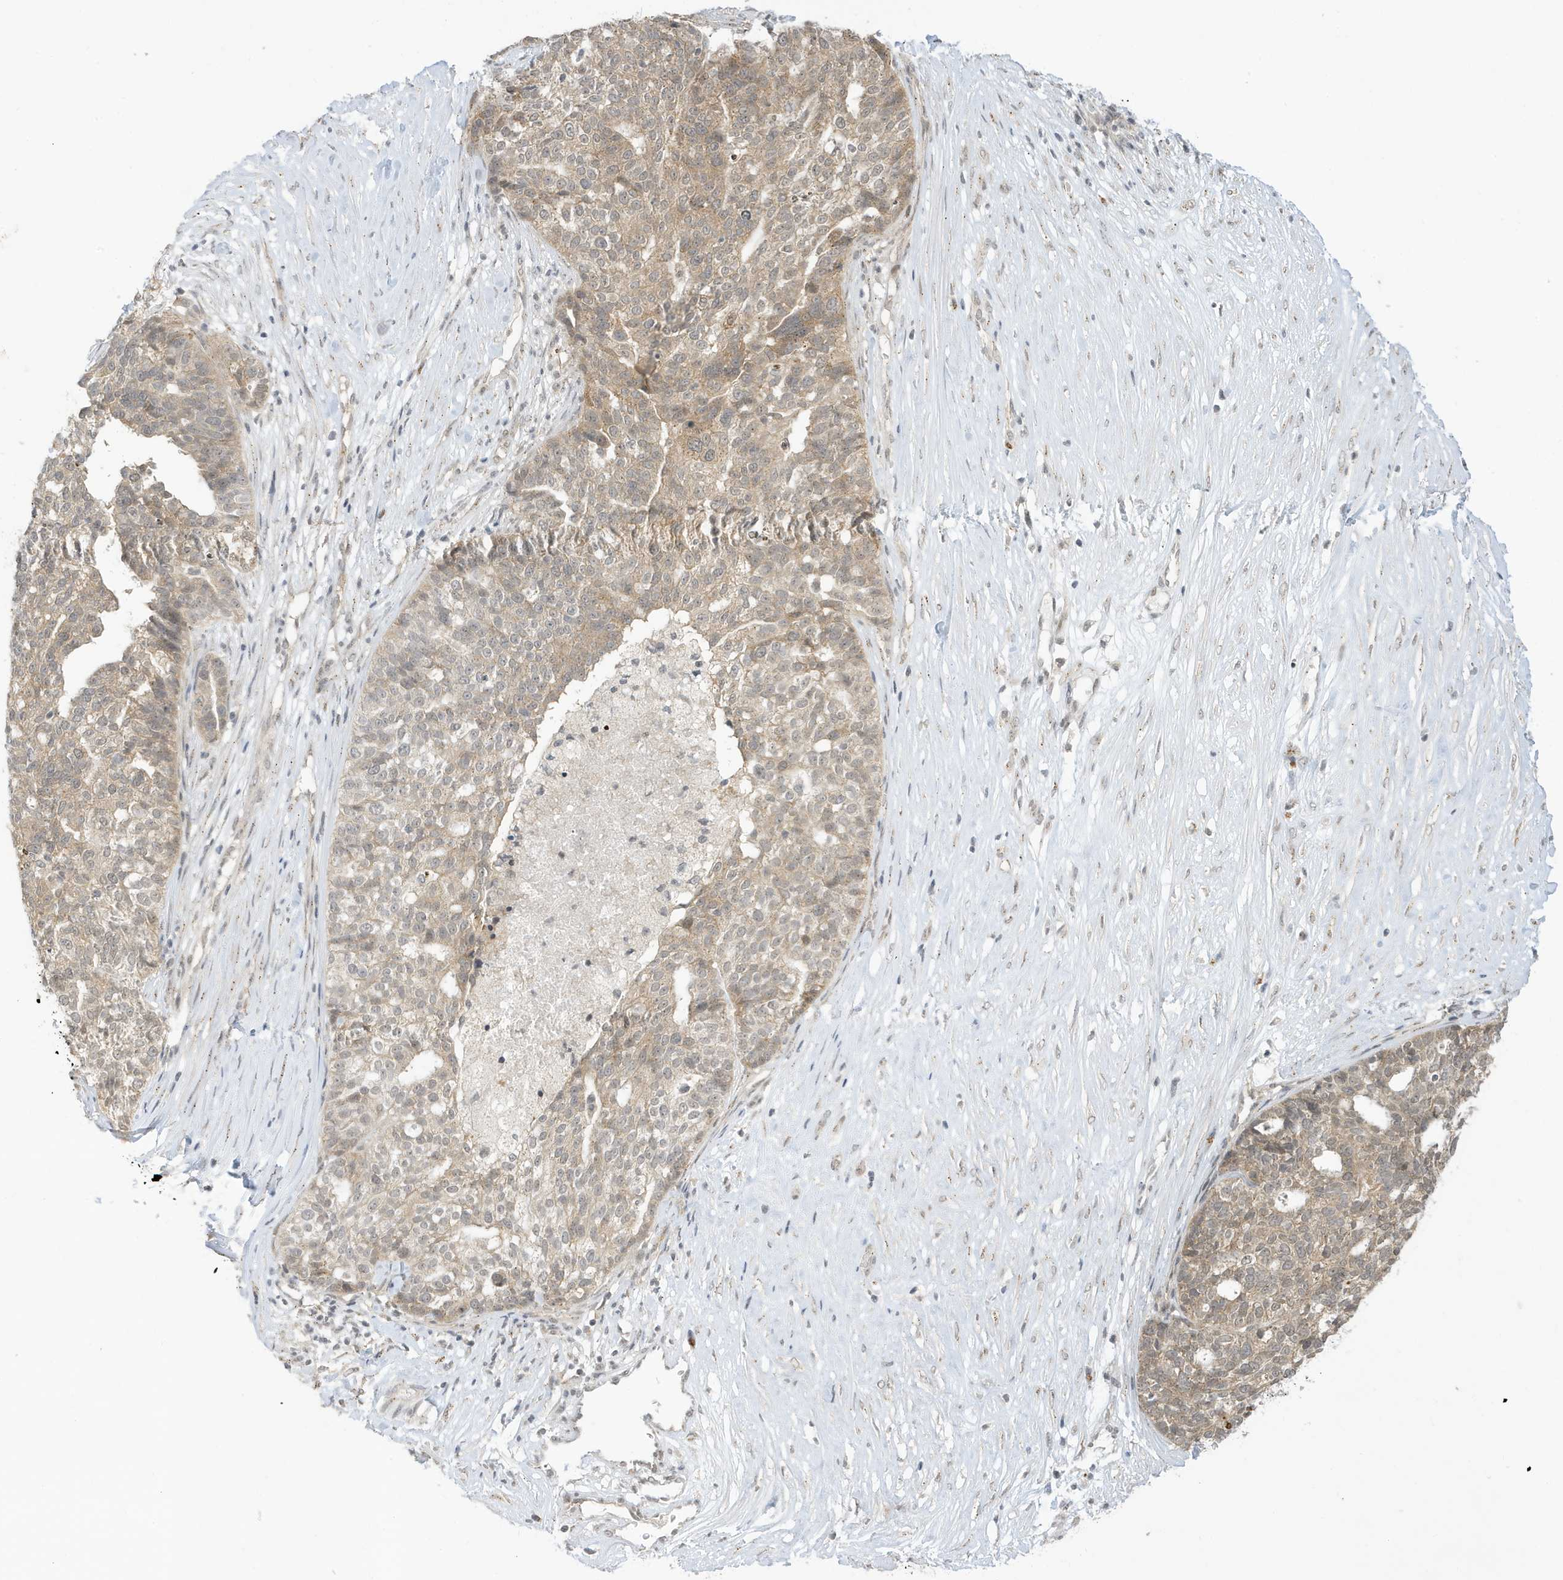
{"staining": {"intensity": "moderate", "quantity": ">75%", "location": "cytoplasmic/membranous,nuclear"}, "tissue": "ovarian cancer", "cell_type": "Tumor cells", "image_type": "cancer", "snomed": [{"axis": "morphology", "description": "Cystadenocarcinoma, serous, NOS"}, {"axis": "topography", "description": "Ovary"}], "caption": "Tumor cells demonstrate medium levels of moderate cytoplasmic/membranous and nuclear expression in about >75% of cells in human ovarian cancer. Nuclei are stained in blue.", "gene": "TAB3", "patient": {"sex": "female", "age": 59}}